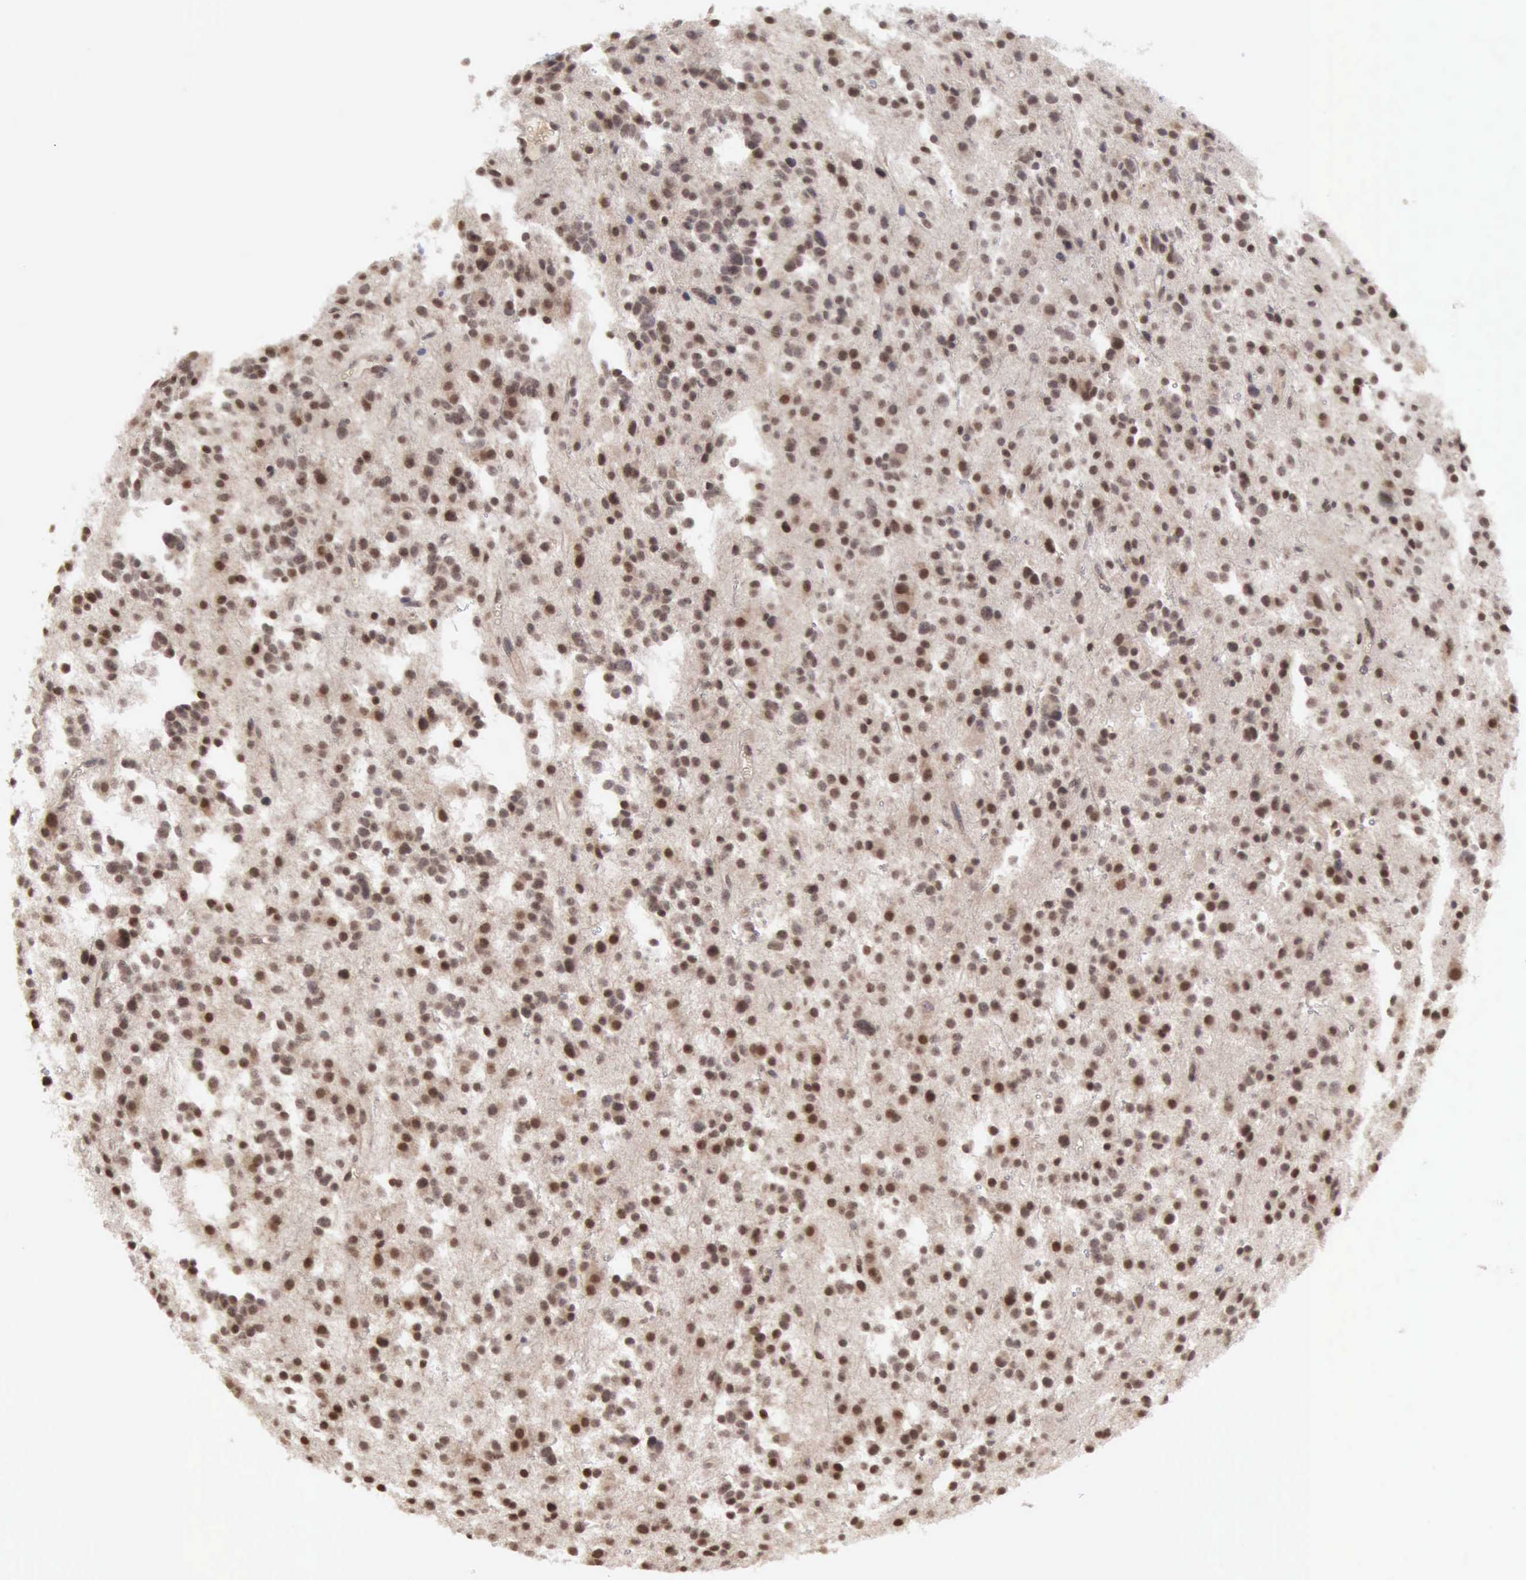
{"staining": {"intensity": "moderate", "quantity": "25%-75%", "location": "nuclear"}, "tissue": "glioma", "cell_type": "Tumor cells", "image_type": "cancer", "snomed": [{"axis": "morphology", "description": "Glioma, malignant, Low grade"}, {"axis": "topography", "description": "Brain"}], "caption": "DAB (3,3'-diaminobenzidine) immunohistochemical staining of malignant glioma (low-grade) shows moderate nuclear protein staining in about 25%-75% of tumor cells. The staining was performed using DAB, with brown indicating positive protein expression. Nuclei are stained blue with hematoxylin.", "gene": "CDKN2A", "patient": {"sex": "female", "age": 36}}